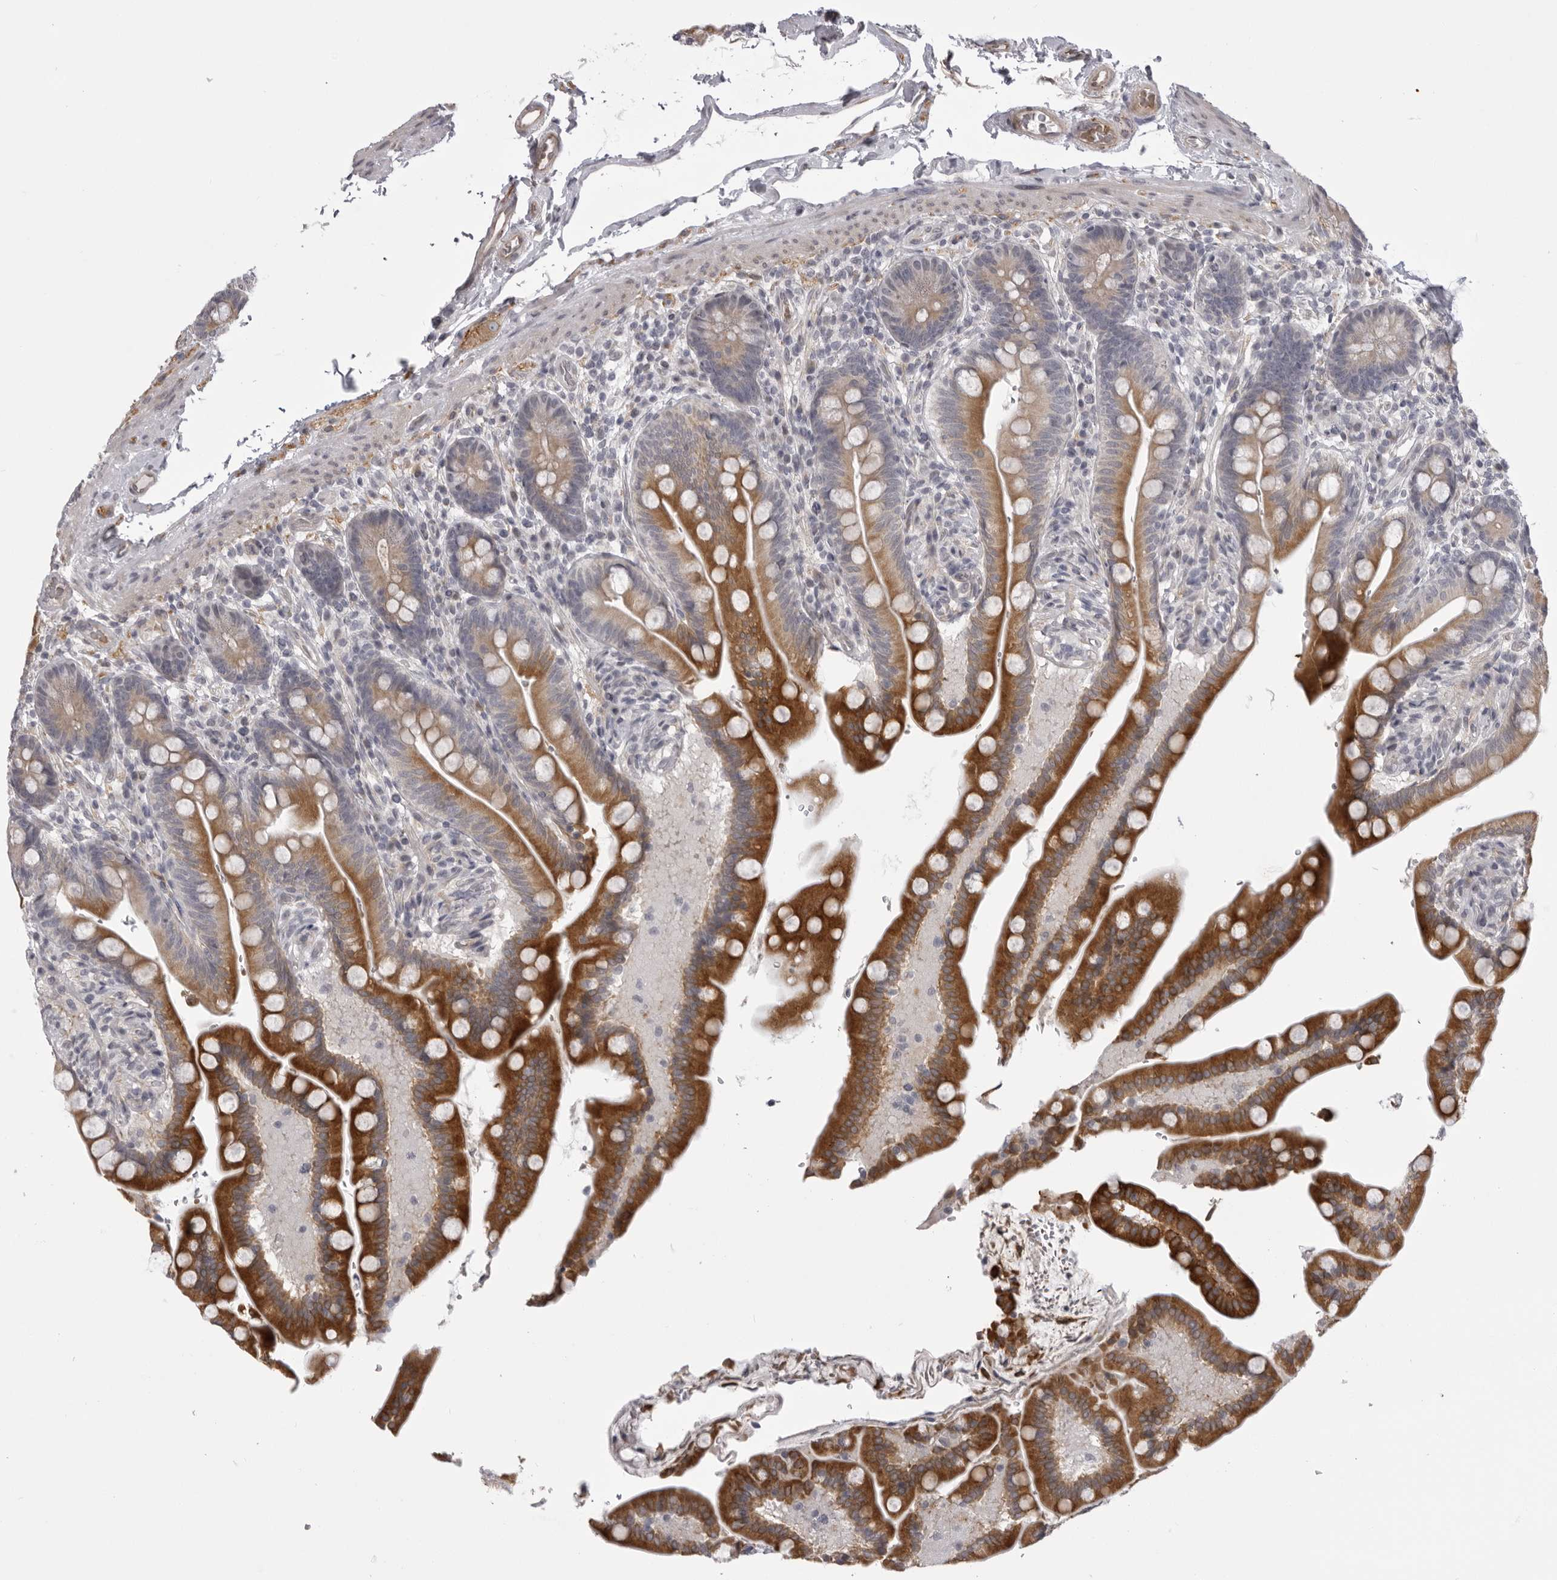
{"staining": {"intensity": "weak", "quantity": ">75%", "location": "cytoplasmic/membranous"}, "tissue": "colon", "cell_type": "Endothelial cells", "image_type": "normal", "snomed": [{"axis": "morphology", "description": "Normal tissue, NOS"}, {"axis": "topography", "description": "Smooth muscle"}, {"axis": "topography", "description": "Colon"}], "caption": "Immunohistochemistry (IHC) of benign colon displays low levels of weak cytoplasmic/membranous positivity in about >75% of endothelial cells. (DAB (3,3'-diaminobenzidine) IHC with brightfield microscopy, high magnification).", "gene": "EPHA10", "patient": {"sex": "male", "age": 73}}